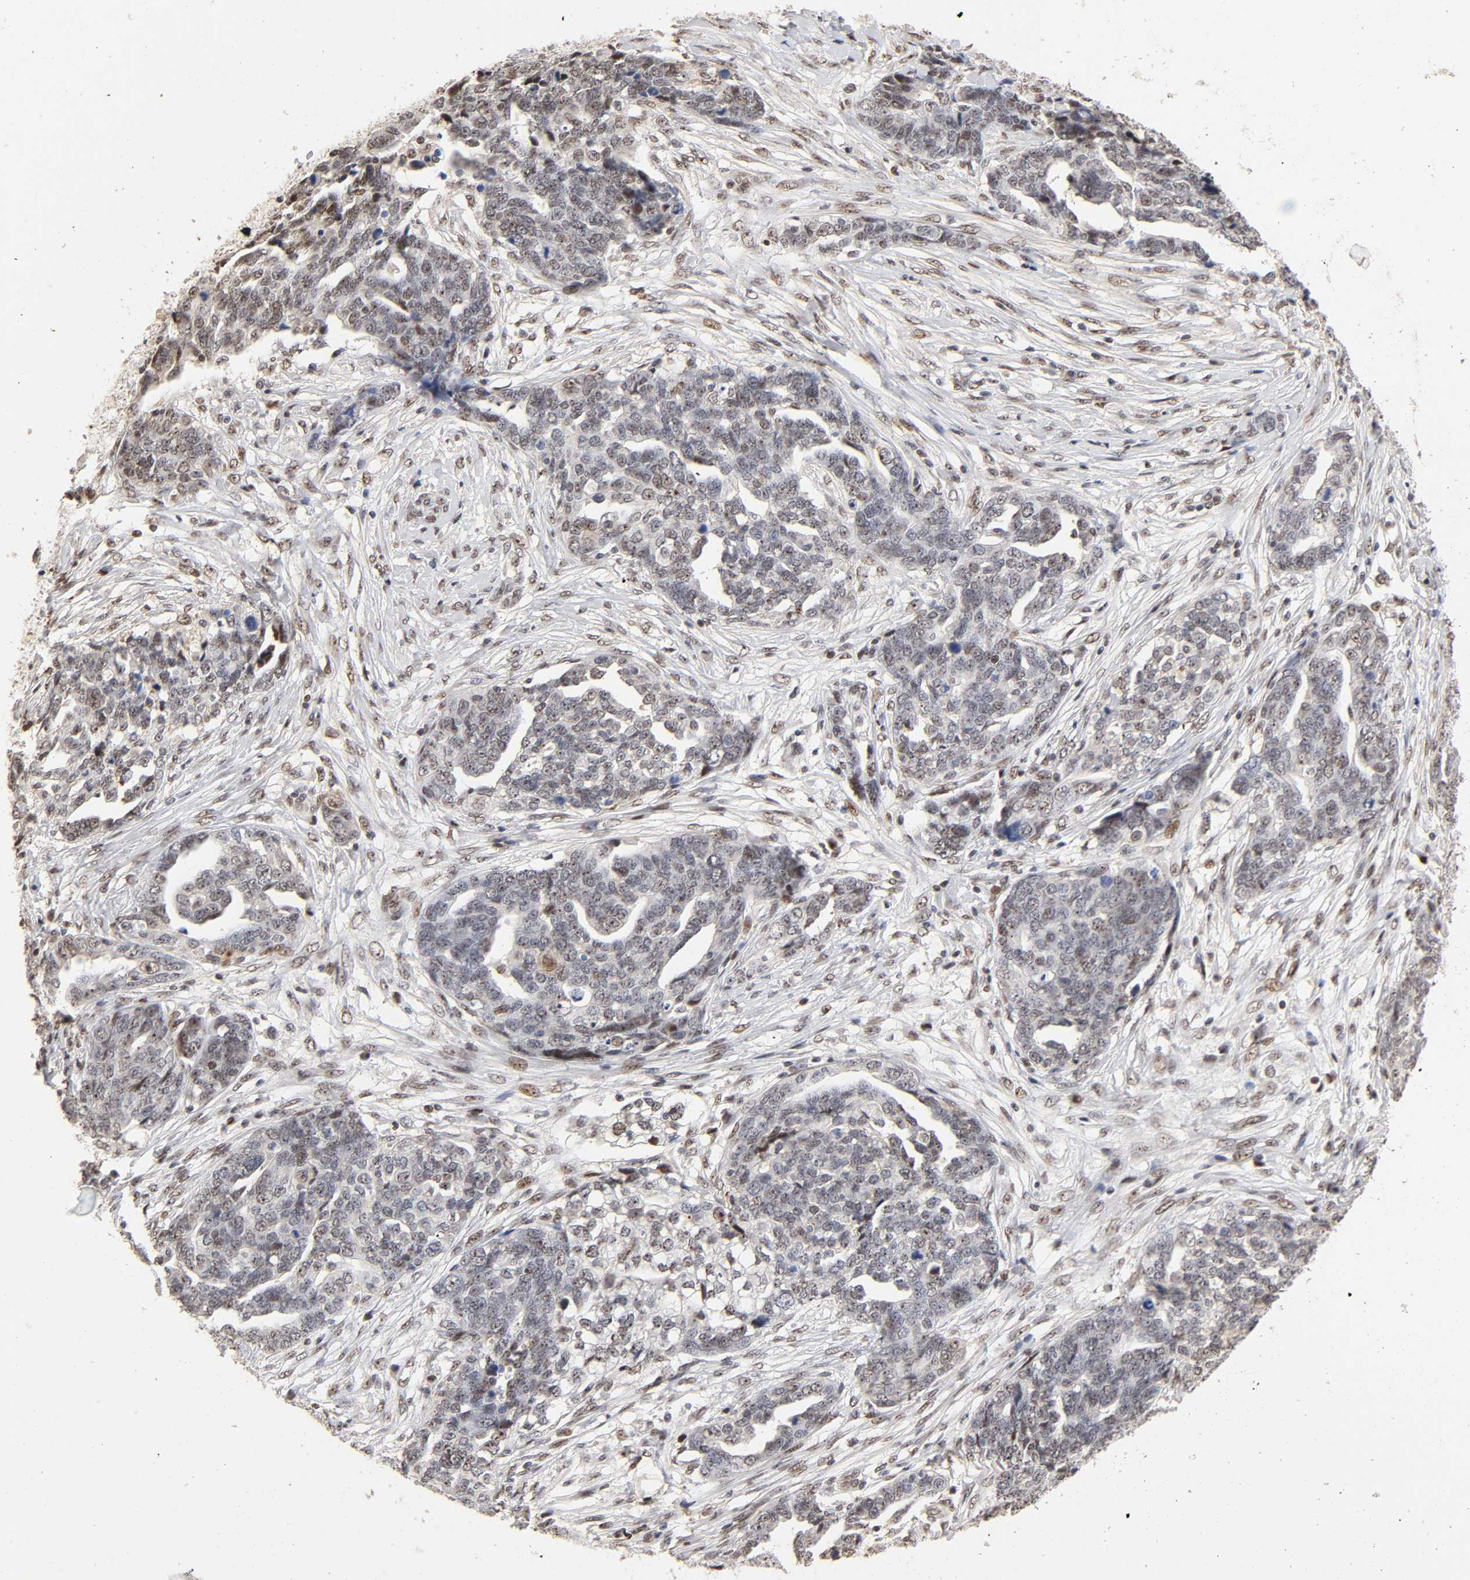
{"staining": {"intensity": "weak", "quantity": "25%-75%", "location": "cytoplasmic/membranous,nuclear"}, "tissue": "ovarian cancer", "cell_type": "Tumor cells", "image_type": "cancer", "snomed": [{"axis": "morphology", "description": "Normal tissue, NOS"}, {"axis": "morphology", "description": "Cystadenocarcinoma, serous, NOS"}, {"axis": "topography", "description": "Fallopian tube"}, {"axis": "topography", "description": "Ovary"}], "caption": "High-magnification brightfield microscopy of ovarian cancer stained with DAB (brown) and counterstained with hematoxylin (blue). tumor cells exhibit weak cytoplasmic/membranous and nuclear expression is present in about25%-75% of cells.", "gene": "TP53RK", "patient": {"sex": "female", "age": 56}}